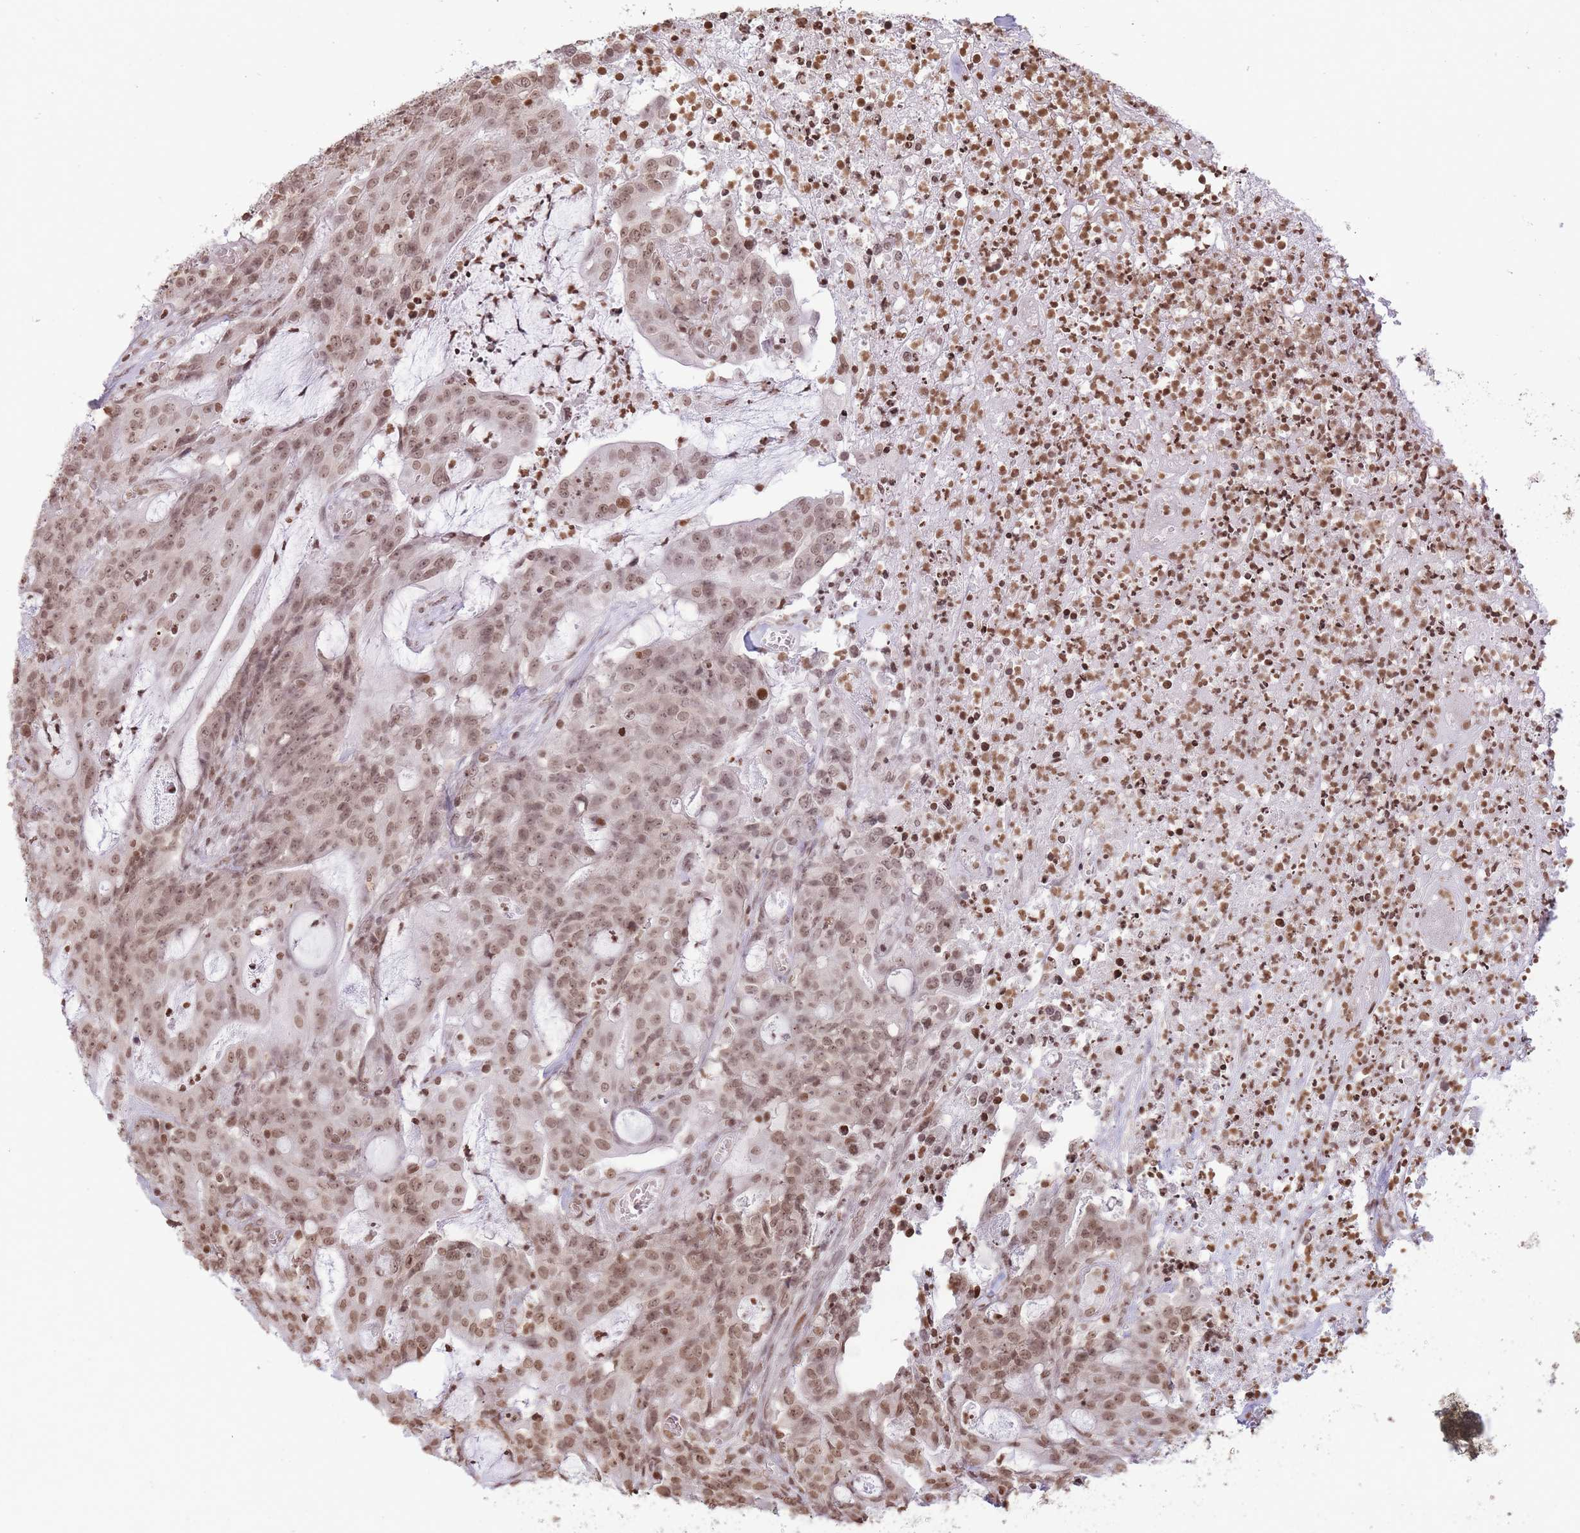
{"staining": {"intensity": "moderate", "quantity": ">75%", "location": "nuclear"}, "tissue": "colorectal cancer", "cell_type": "Tumor cells", "image_type": "cancer", "snomed": [{"axis": "morphology", "description": "Adenocarcinoma, NOS"}, {"axis": "topography", "description": "Colon"}], "caption": "Immunohistochemistry (IHC) micrograph of colorectal cancer stained for a protein (brown), which shows medium levels of moderate nuclear positivity in approximately >75% of tumor cells.", "gene": "SHISAL1", "patient": {"sex": "male", "age": 83}}